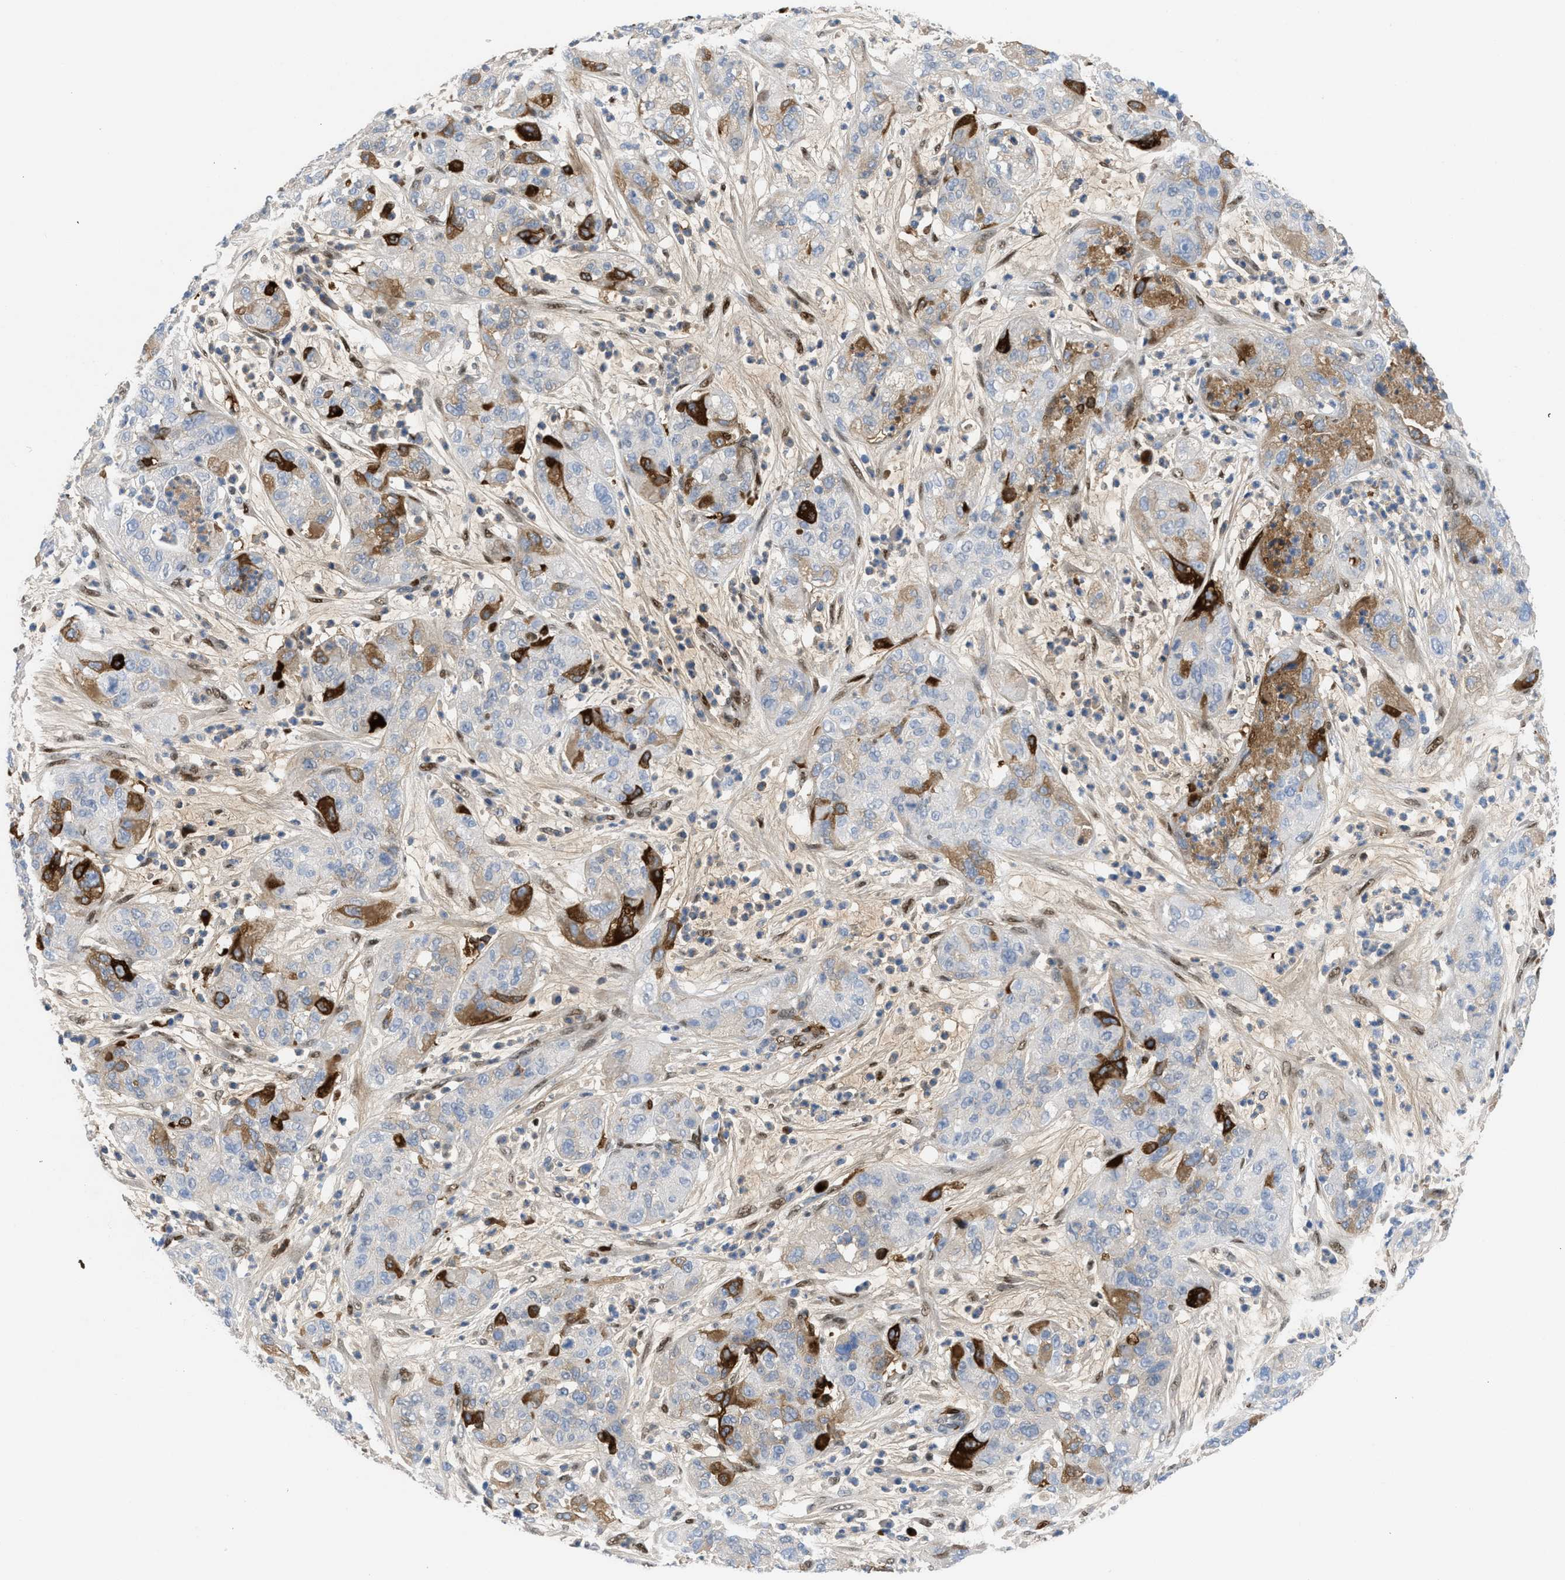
{"staining": {"intensity": "strong", "quantity": "<25%", "location": "cytoplasmic/membranous"}, "tissue": "pancreatic cancer", "cell_type": "Tumor cells", "image_type": "cancer", "snomed": [{"axis": "morphology", "description": "Adenocarcinoma, NOS"}, {"axis": "topography", "description": "Pancreas"}], "caption": "The photomicrograph displays a brown stain indicating the presence of a protein in the cytoplasmic/membranous of tumor cells in pancreatic cancer (adenocarcinoma).", "gene": "LEF1", "patient": {"sex": "female", "age": 78}}